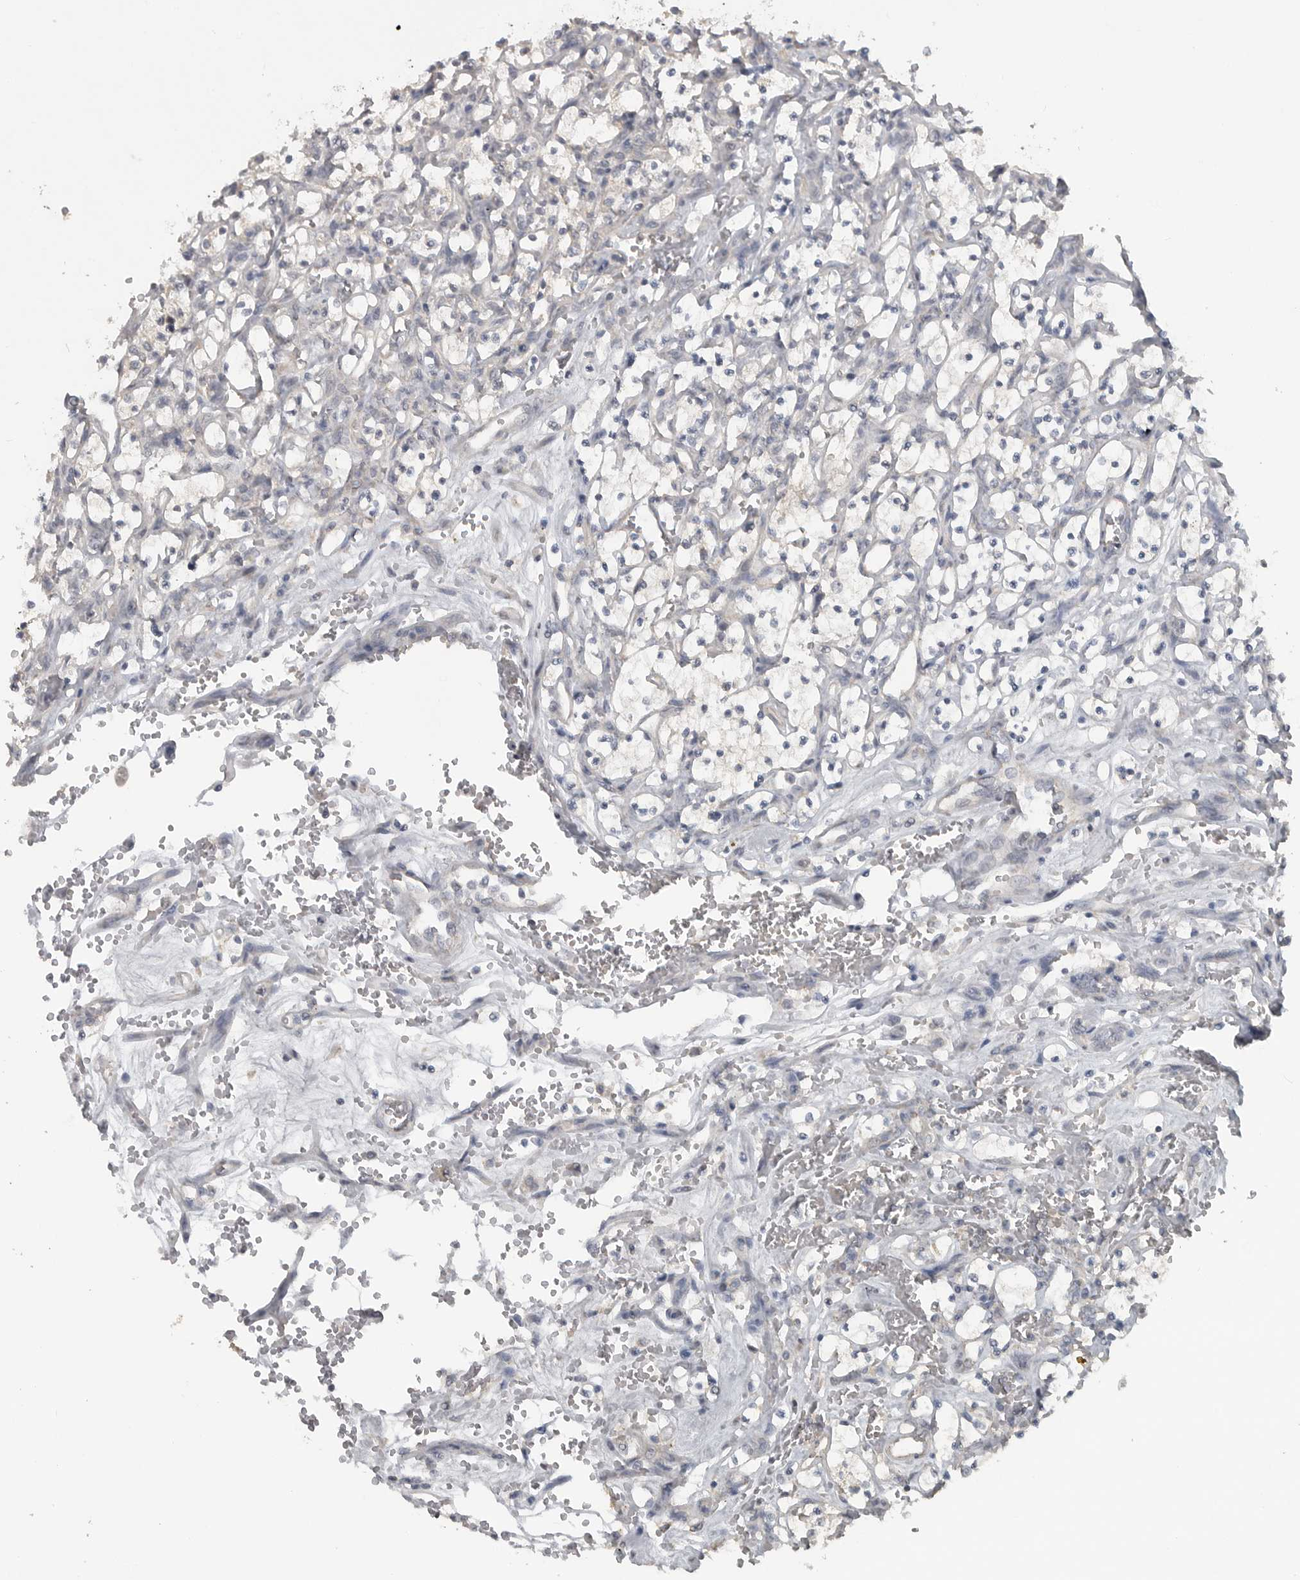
{"staining": {"intensity": "negative", "quantity": "none", "location": "none"}, "tissue": "renal cancer", "cell_type": "Tumor cells", "image_type": "cancer", "snomed": [{"axis": "morphology", "description": "Adenocarcinoma, NOS"}, {"axis": "topography", "description": "Kidney"}], "caption": "Renal cancer was stained to show a protein in brown. There is no significant staining in tumor cells.", "gene": "LLGL1", "patient": {"sex": "female", "age": 69}}